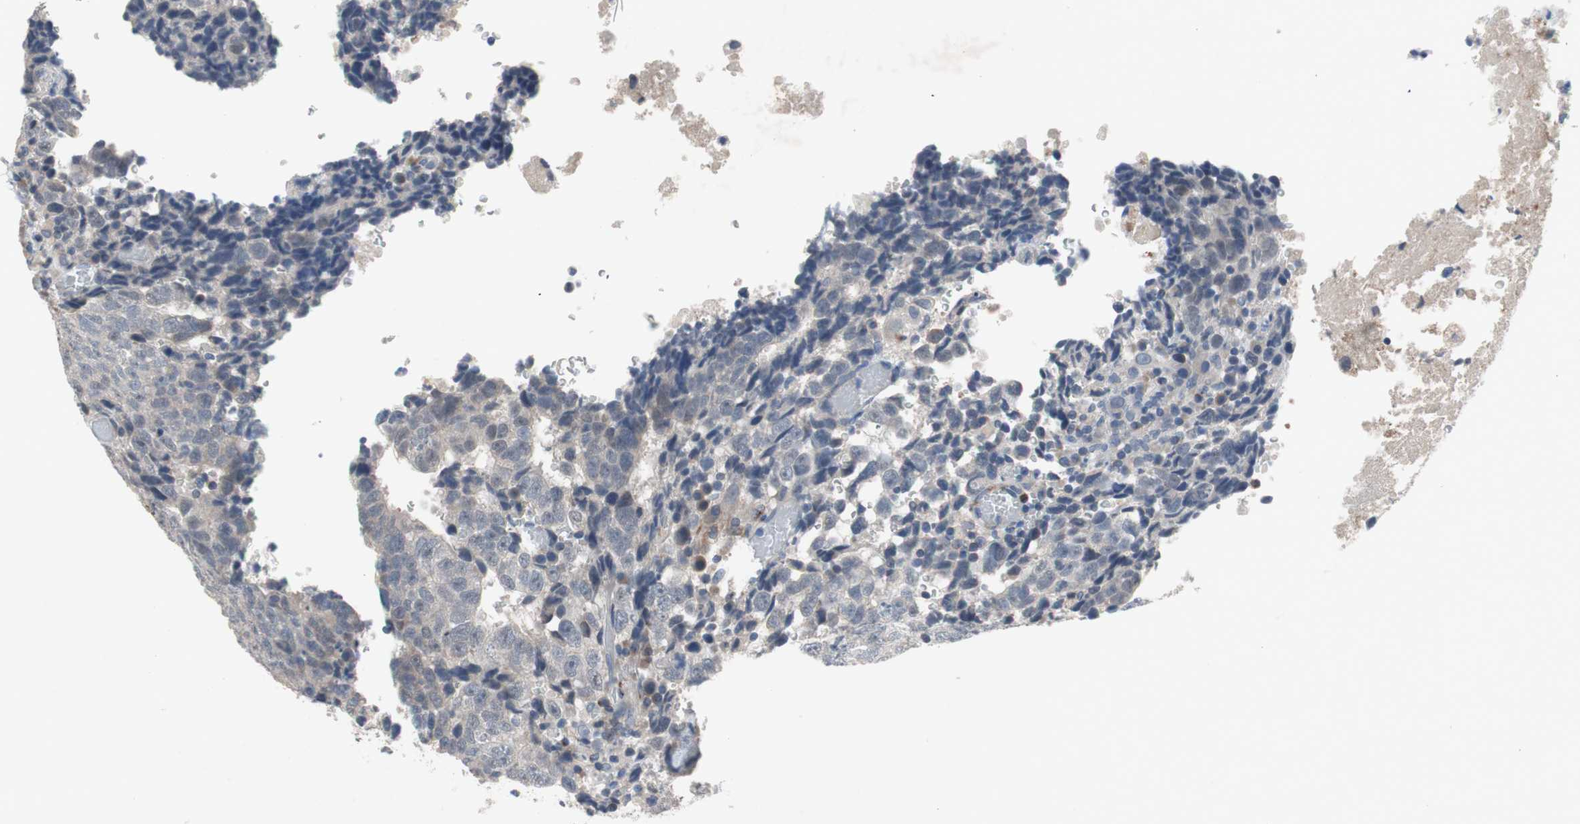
{"staining": {"intensity": "negative", "quantity": "none", "location": "none"}, "tissue": "testis cancer", "cell_type": "Tumor cells", "image_type": "cancer", "snomed": [{"axis": "morphology", "description": "Necrosis, NOS"}, {"axis": "morphology", "description": "Carcinoma, Embryonal, NOS"}, {"axis": "topography", "description": "Testis"}], "caption": "Immunohistochemical staining of human testis embryonal carcinoma exhibits no significant positivity in tumor cells. (DAB immunohistochemistry (IHC) visualized using brightfield microscopy, high magnification).", "gene": "MUTYH", "patient": {"sex": "male", "age": 19}}